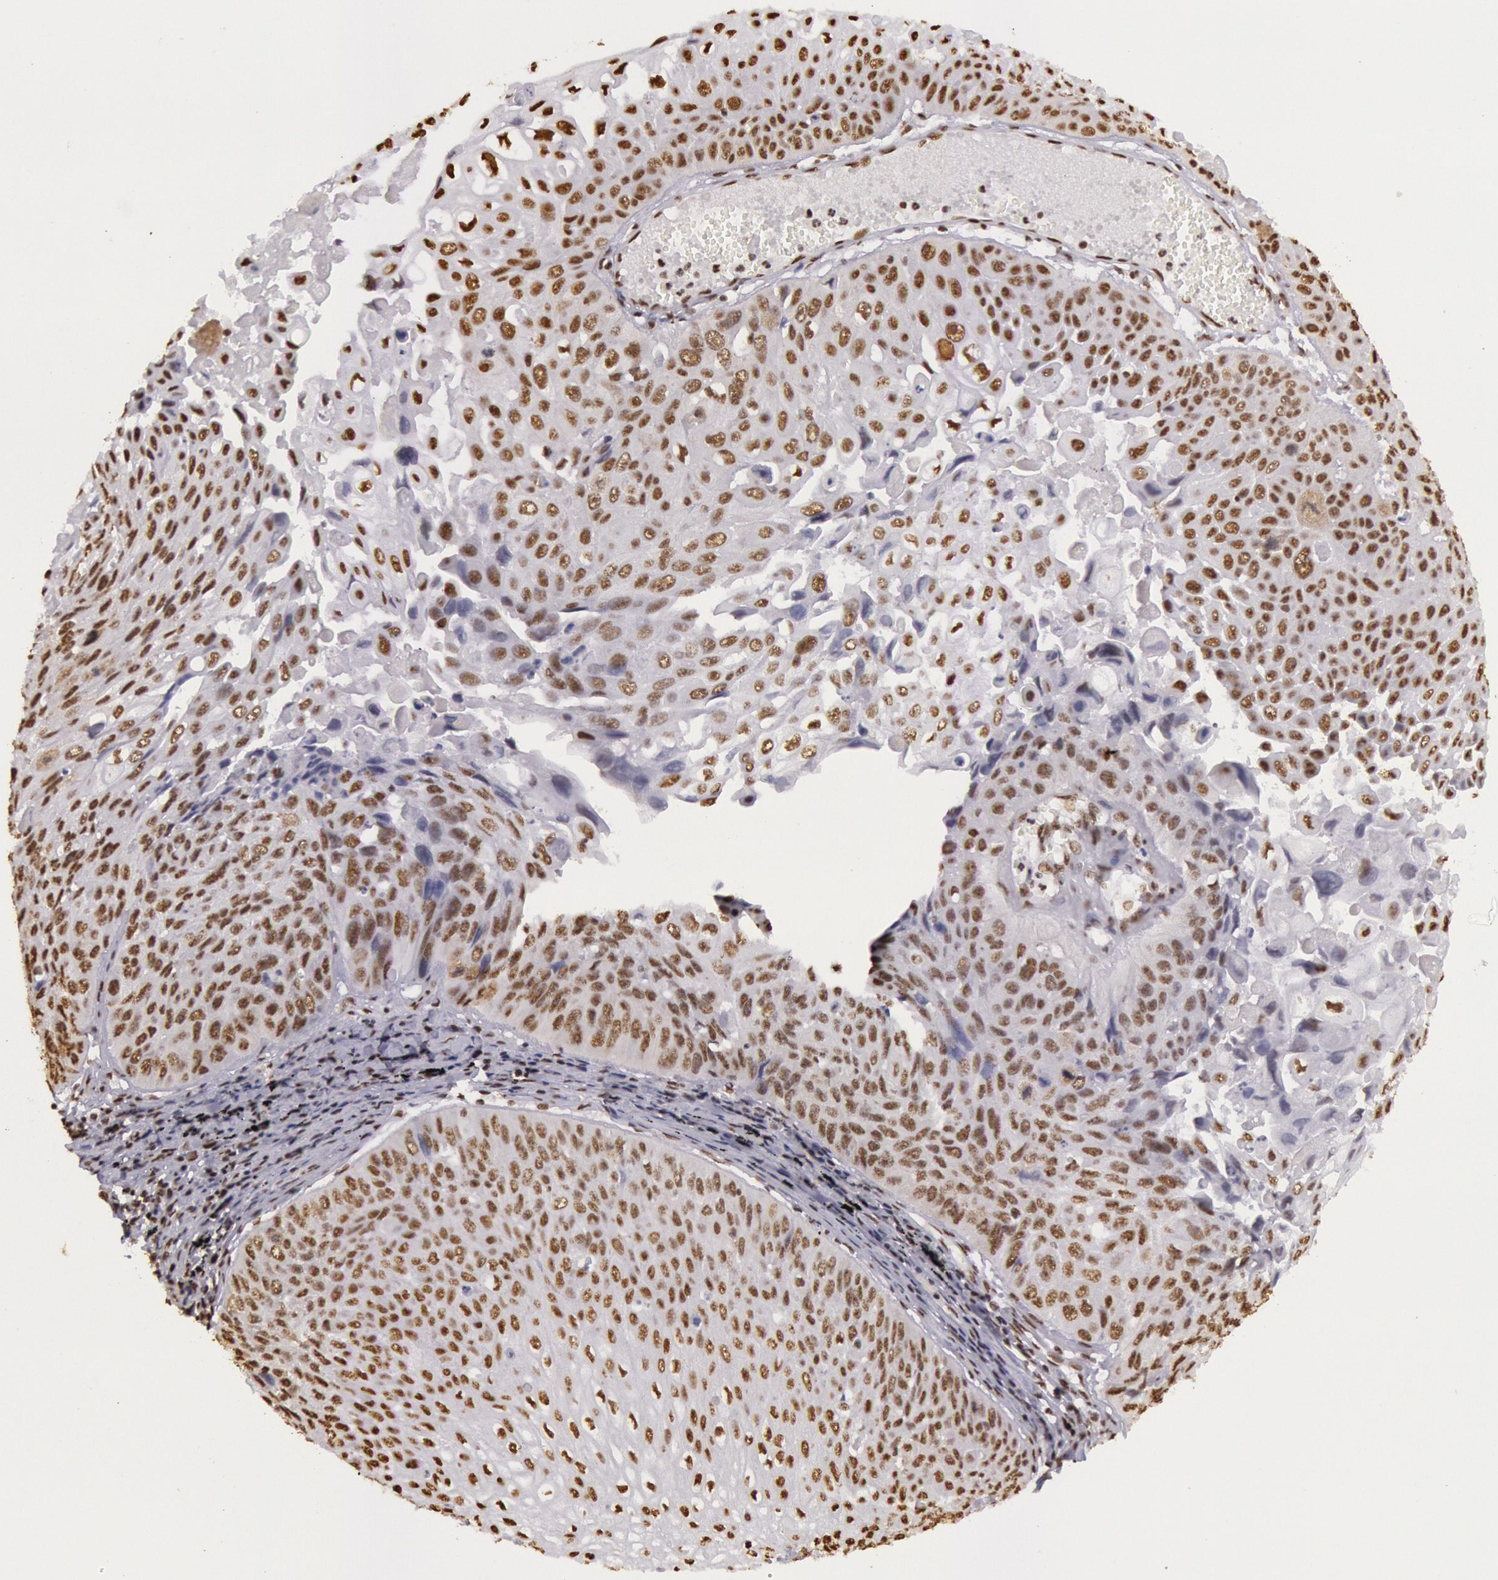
{"staining": {"intensity": "moderate", "quantity": ">75%", "location": "nuclear"}, "tissue": "lung cancer", "cell_type": "Tumor cells", "image_type": "cancer", "snomed": [{"axis": "morphology", "description": "Adenocarcinoma, NOS"}, {"axis": "topography", "description": "Lung"}], "caption": "Immunohistochemical staining of human lung cancer (adenocarcinoma) reveals medium levels of moderate nuclear protein staining in approximately >75% of tumor cells. Using DAB (brown) and hematoxylin (blue) stains, captured at high magnification using brightfield microscopy.", "gene": "HNRNPH2", "patient": {"sex": "male", "age": 60}}